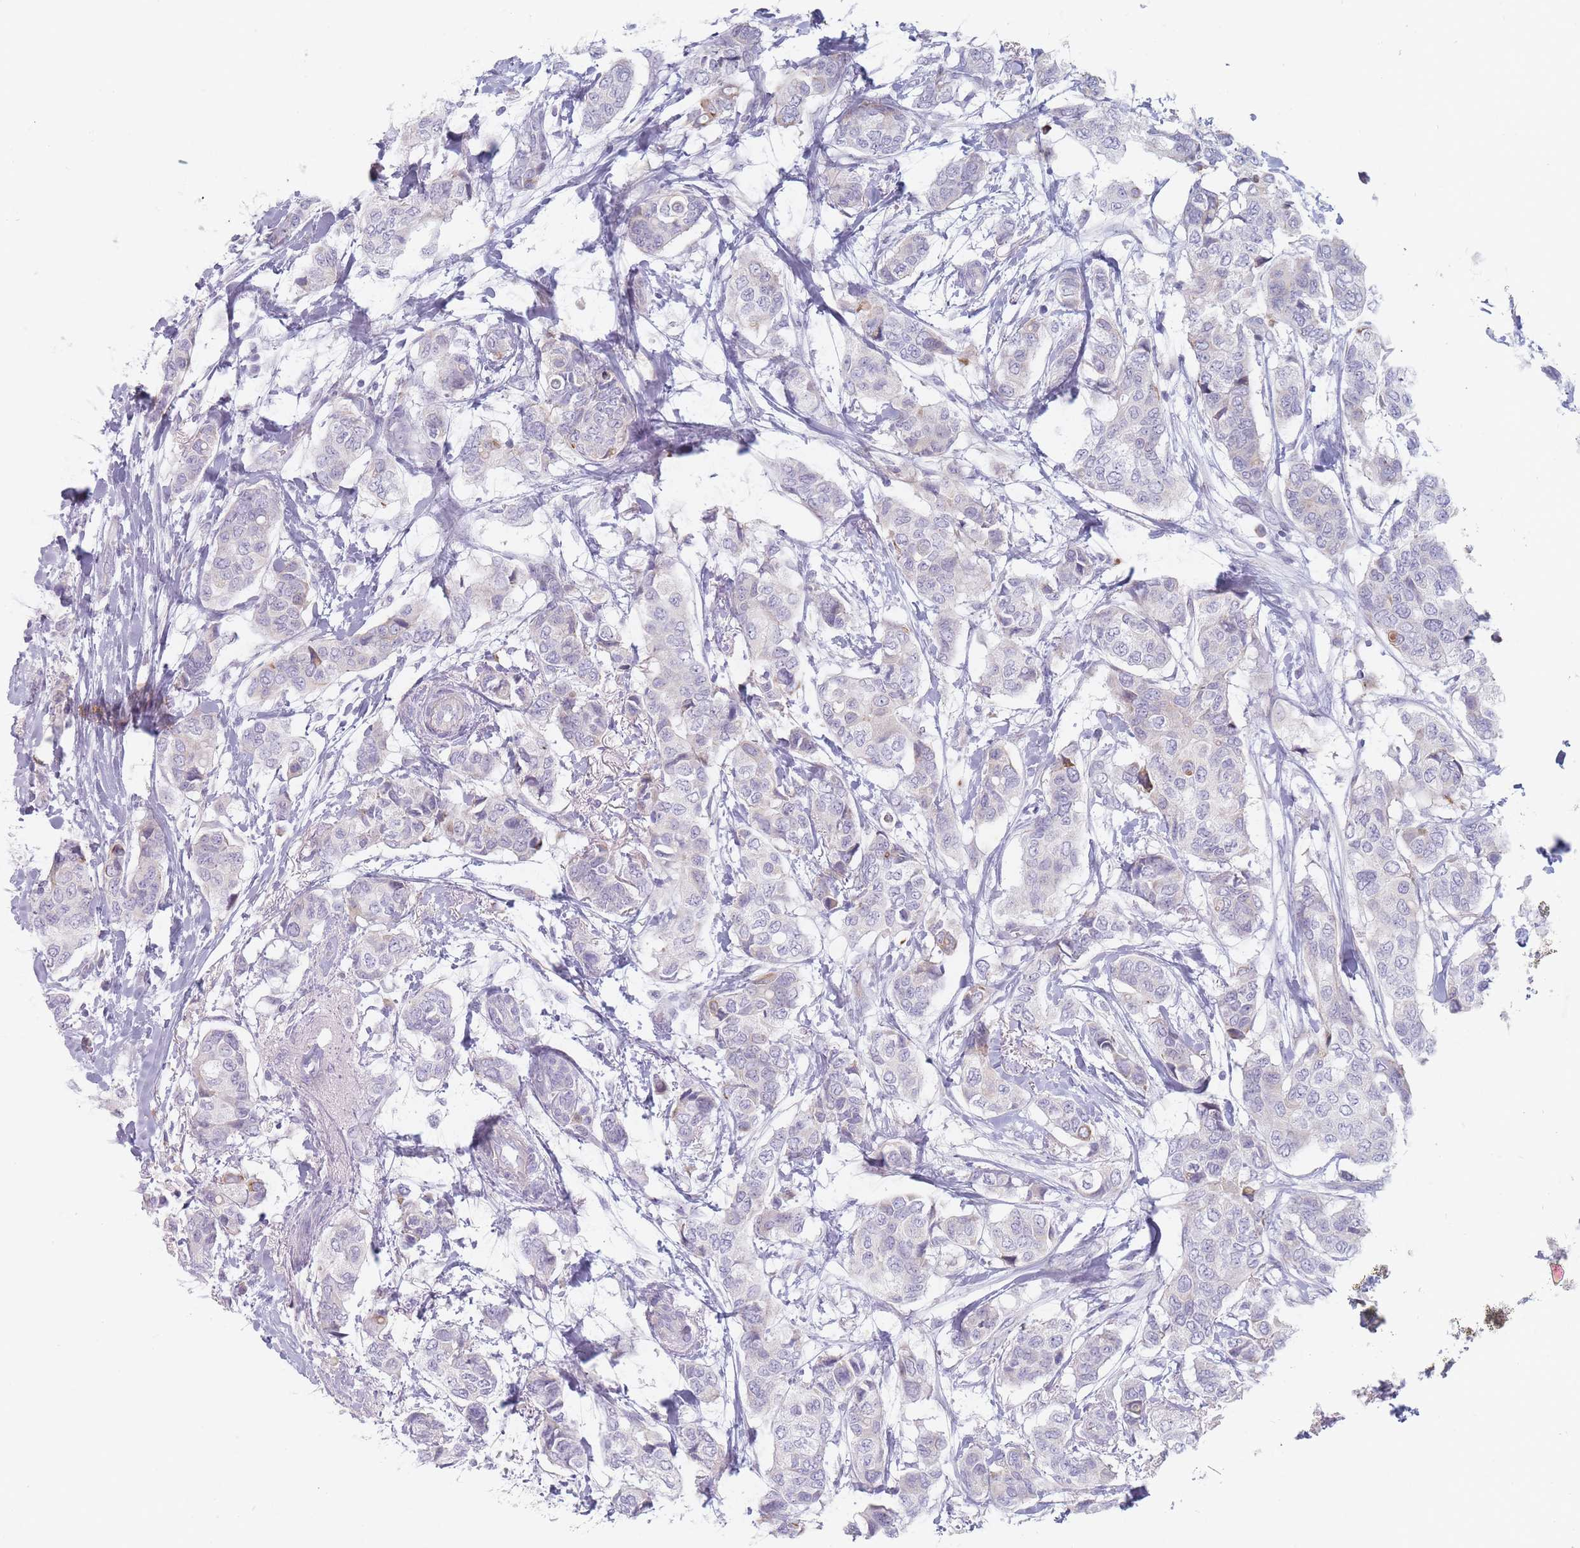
{"staining": {"intensity": "negative", "quantity": "none", "location": "none"}, "tissue": "breast cancer", "cell_type": "Tumor cells", "image_type": "cancer", "snomed": [{"axis": "morphology", "description": "Lobular carcinoma"}, {"axis": "topography", "description": "Breast"}], "caption": "A high-resolution histopathology image shows immunohistochemistry (IHC) staining of breast cancer, which demonstrates no significant positivity in tumor cells.", "gene": "SPATS1", "patient": {"sex": "female", "age": 51}}